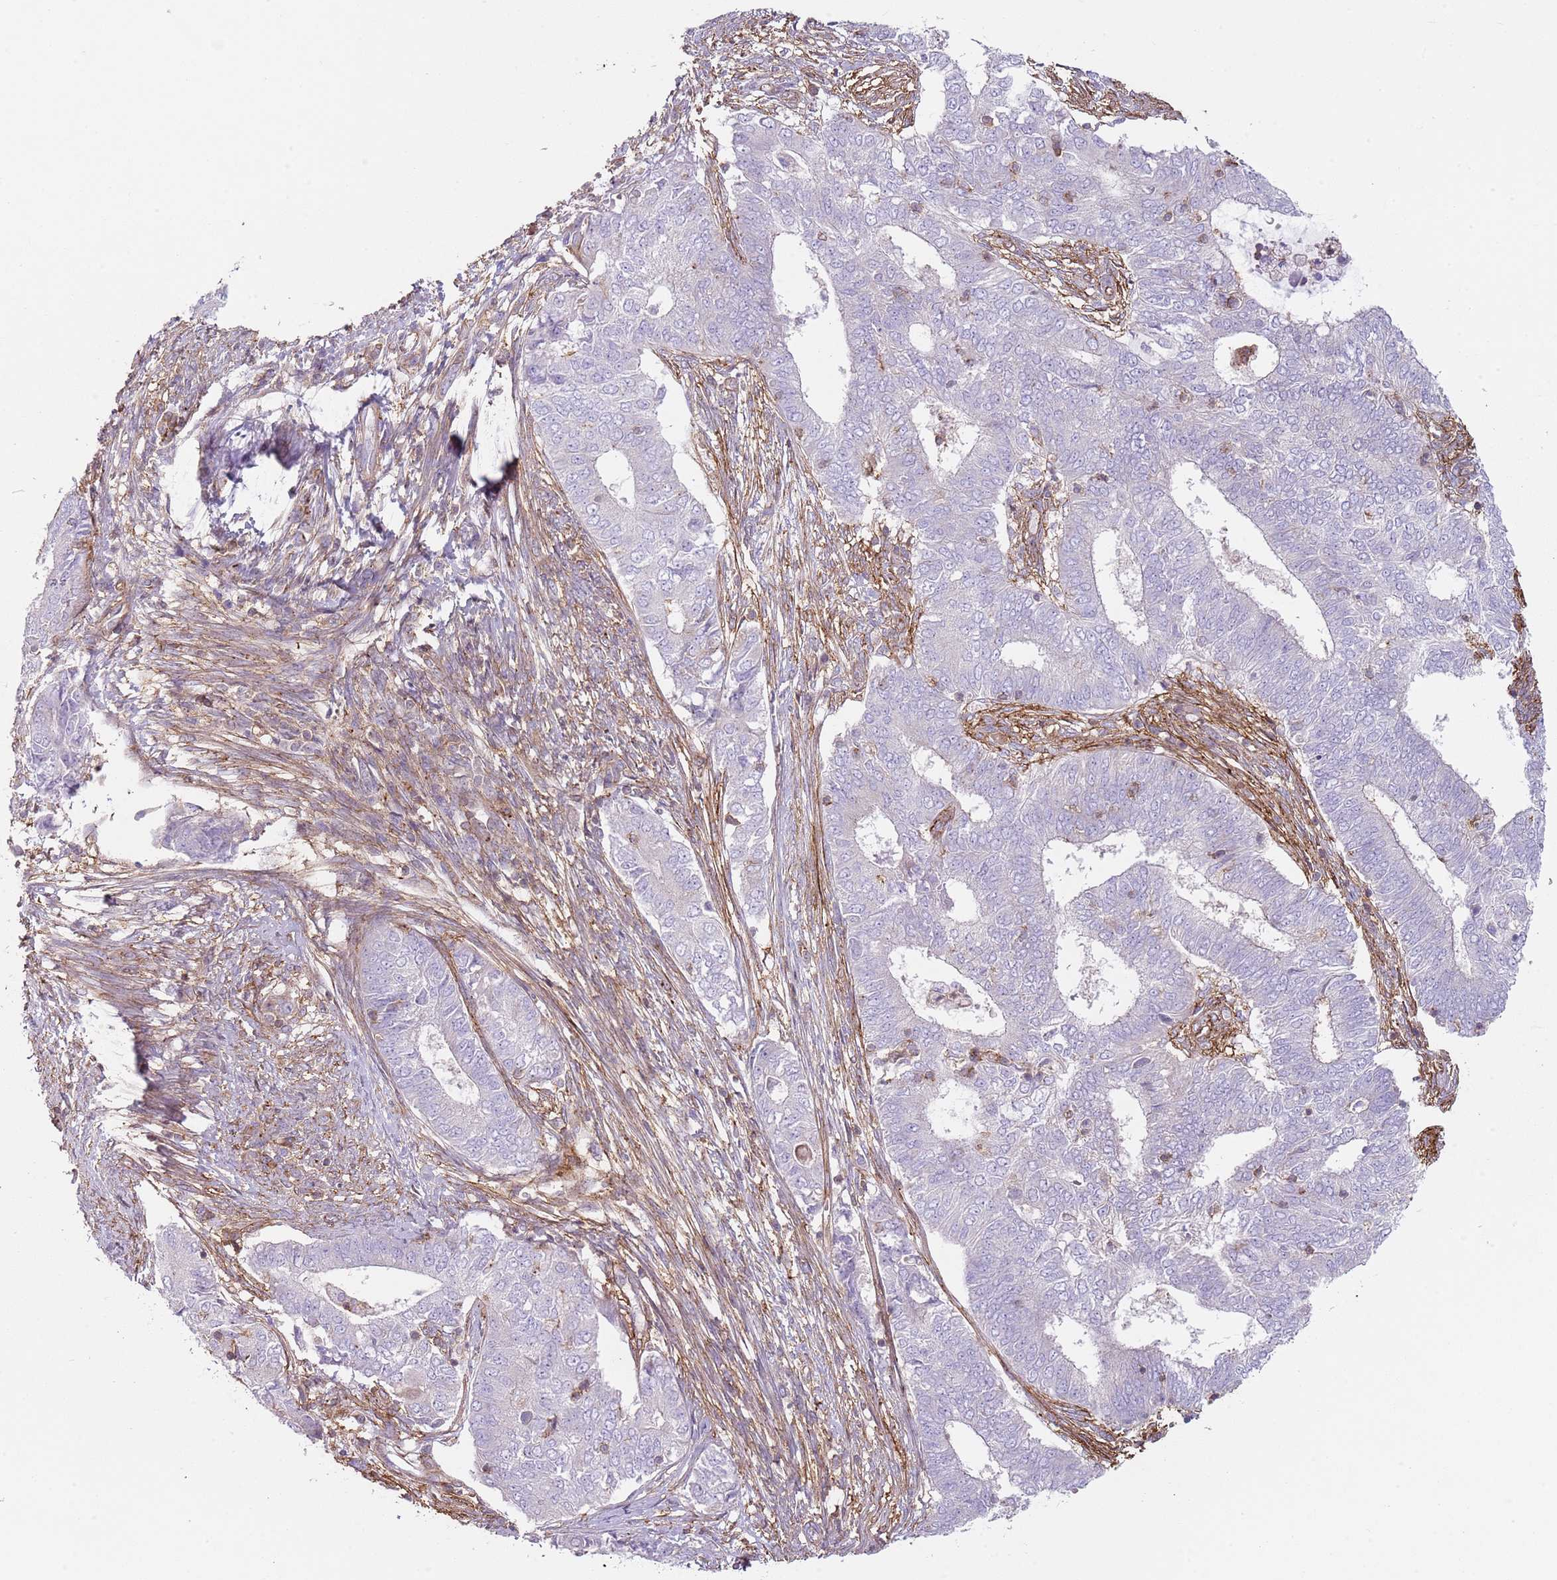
{"staining": {"intensity": "negative", "quantity": "none", "location": "none"}, "tissue": "endometrial cancer", "cell_type": "Tumor cells", "image_type": "cancer", "snomed": [{"axis": "morphology", "description": "Adenocarcinoma, NOS"}, {"axis": "topography", "description": "Endometrium"}], "caption": "Endometrial adenocarcinoma stained for a protein using IHC shows no expression tumor cells.", "gene": "GNAI3", "patient": {"sex": "female", "age": 62}}